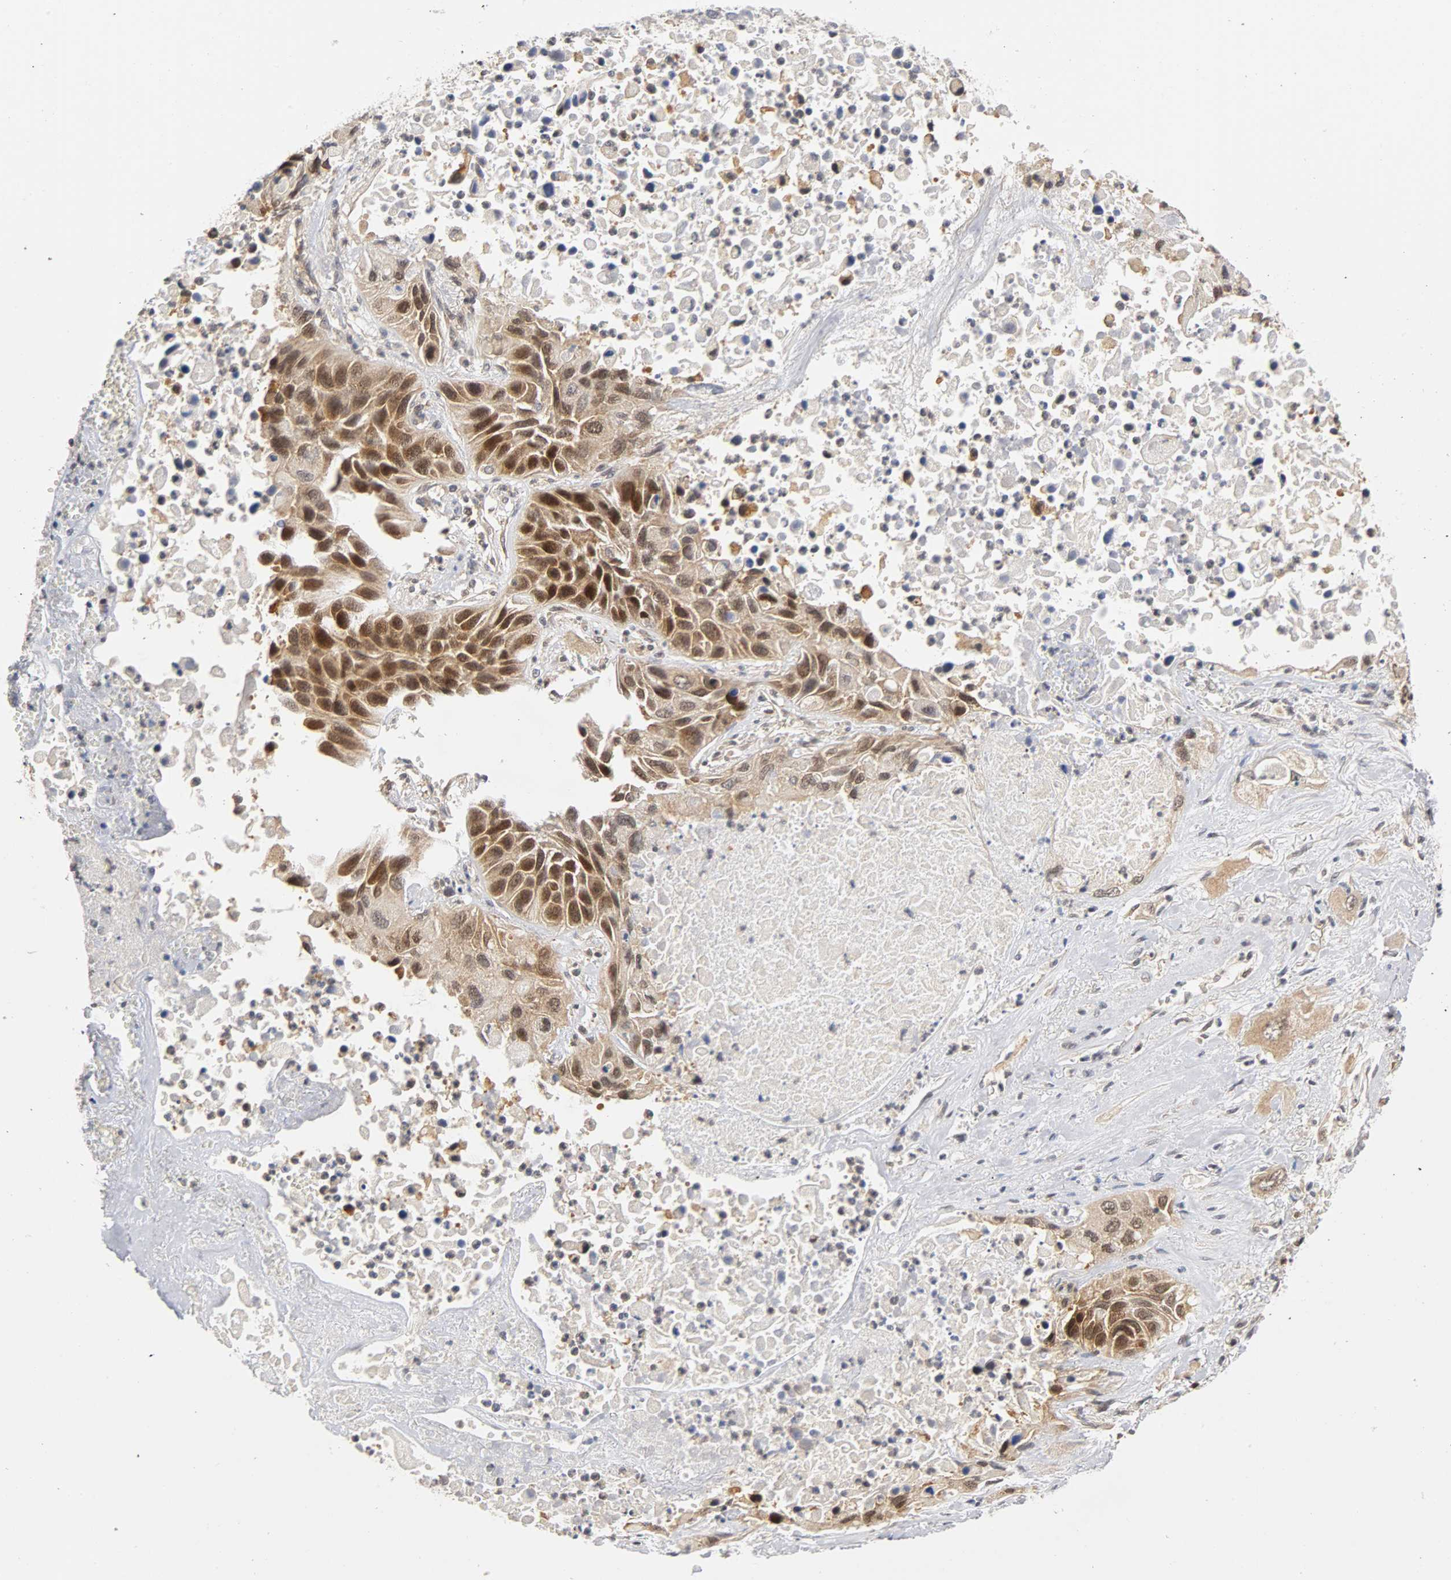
{"staining": {"intensity": "strong", "quantity": ">75%", "location": "cytoplasmic/membranous,nuclear"}, "tissue": "lung cancer", "cell_type": "Tumor cells", "image_type": "cancer", "snomed": [{"axis": "morphology", "description": "Squamous cell carcinoma, NOS"}, {"axis": "topography", "description": "Lung"}], "caption": "High-magnification brightfield microscopy of lung squamous cell carcinoma stained with DAB (3,3'-diaminobenzidine) (brown) and counterstained with hematoxylin (blue). tumor cells exhibit strong cytoplasmic/membranous and nuclear staining is appreciated in approximately>75% of cells. The staining was performed using DAB to visualize the protein expression in brown, while the nuclei were stained in blue with hematoxylin (Magnification: 20x).", "gene": "UBE2M", "patient": {"sex": "female", "age": 76}}